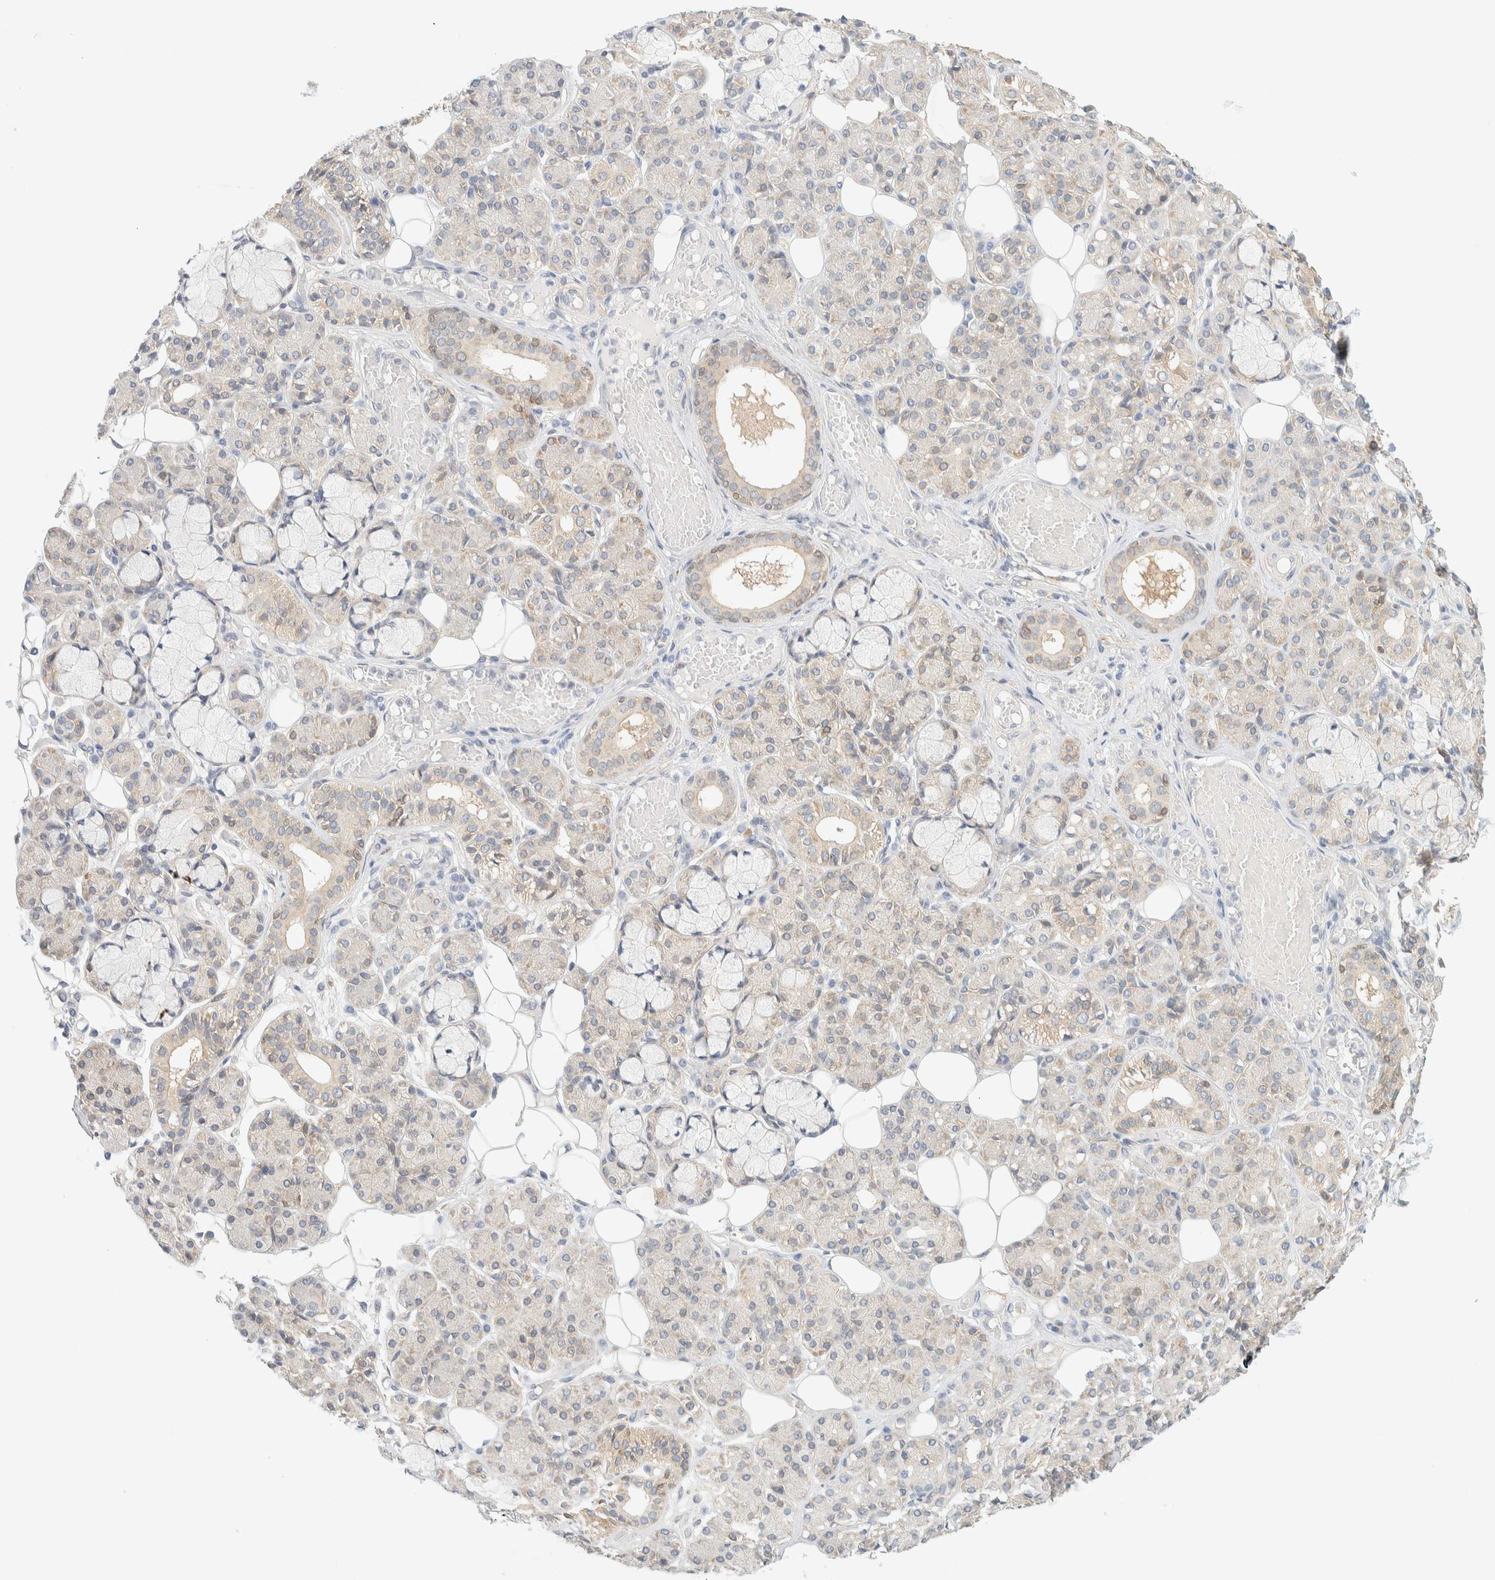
{"staining": {"intensity": "weak", "quantity": "25%-75%", "location": "cytoplasmic/membranous"}, "tissue": "salivary gland", "cell_type": "Glandular cells", "image_type": "normal", "snomed": [{"axis": "morphology", "description": "Normal tissue, NOS"}, {"axis": "topography", "description": "Salivary gland"}], "caption": "High-magnification brightfield microscopy of unremarkable salivary gland stained with DAB (3,3'-diaminobenzidine) (brown) and counterstained with hematoxylin (blue). glandular cells exhibit weak cytoplasmic/membranous expression is identified in about25%-75% of cells. The protein of interest is shown in brown color, while the nuclei are stained blue.", "gene": "NT5C", "patient": {"sex": "male", "age": 63}}